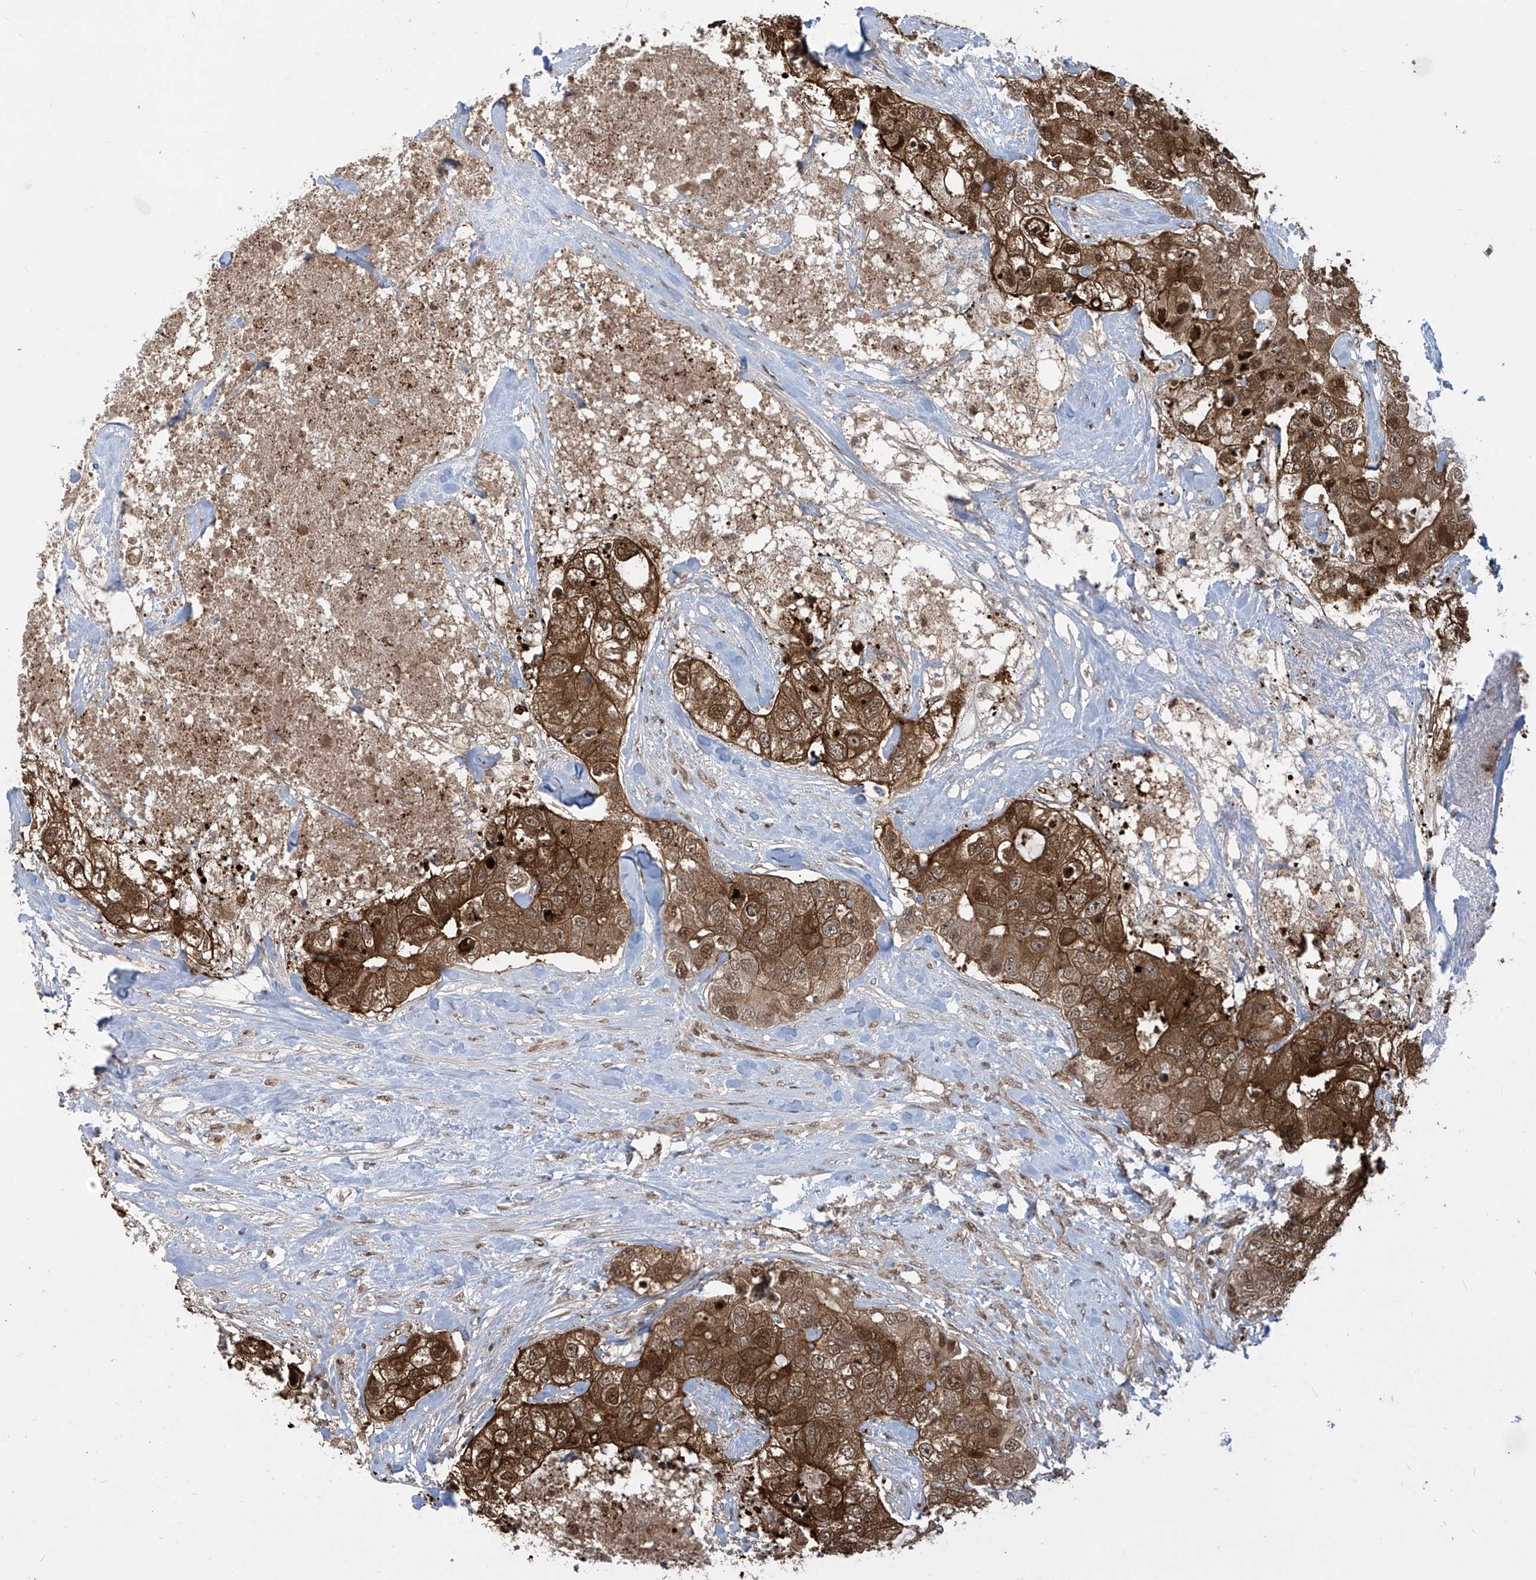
{"staining": {"intensity": "strong", "quantity": ">75%", "location": "cytoplasmic/membranous,nuclear"}, "tissue": "breast cancer", "cell_type": "Tumor cells", "image_type": "cancer", "snomed": [{"axis": "morphology", "description": "Duct carcinoma"}, {"axis": "topography", "description": "Breast"}], "caption": "High-power microscopy captured an immunohistochemistry (IHC) image of infiltrating ductal carcinoma (breast), revealing strong cytoplasmic/membranous and nuclear positivity in about >75% of tumor cells. (brown staining indicates protein expression, while blue staining denotes nuclei).", "gene": "LAGE3", "patient": {"sex": "female", "age": 62}}